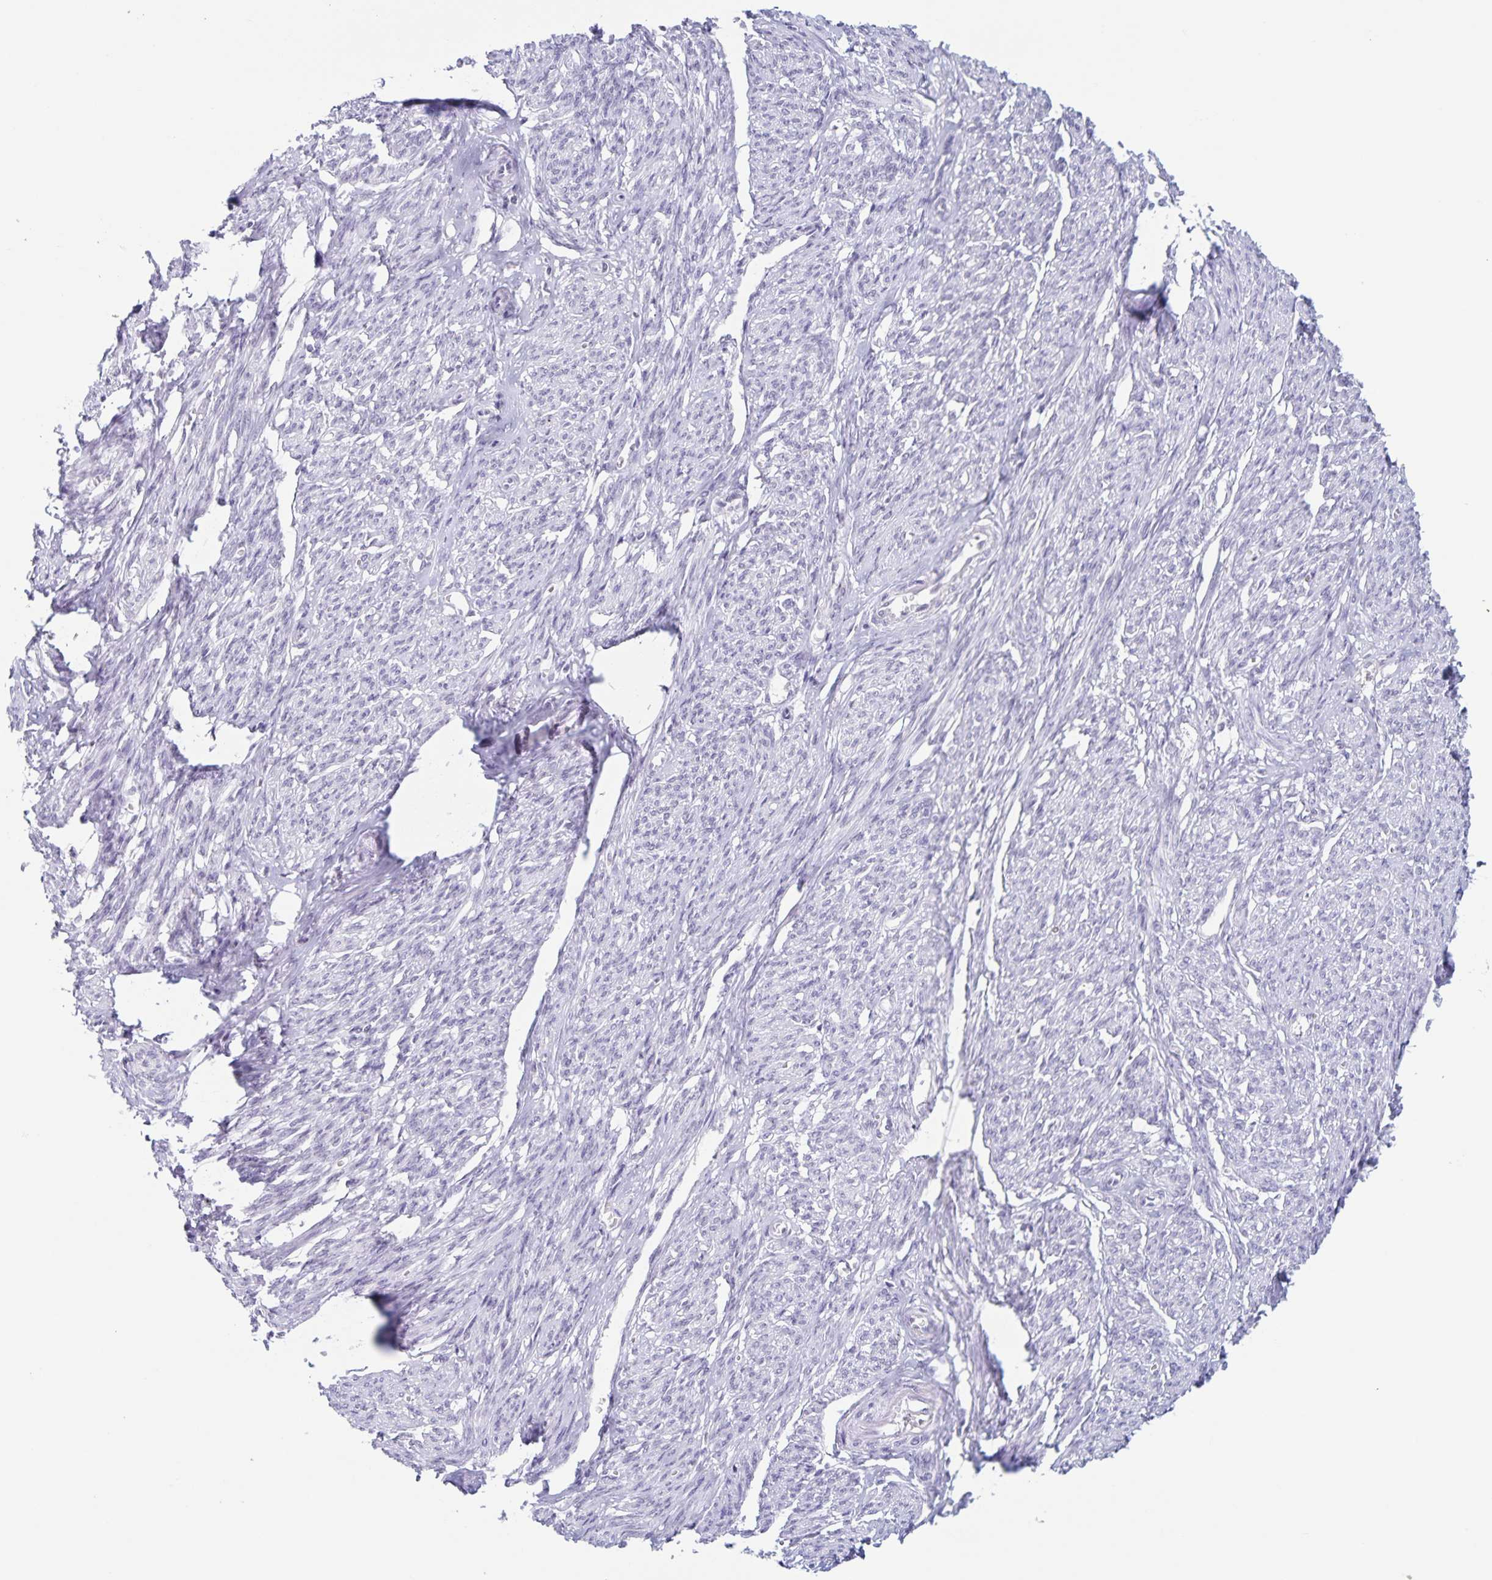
{"staining": {"intensity": "negative", "quantity": "none", "location": "none"}, "tissue": "smooth muscle", "cell_type": "Smooth muscle cells", "image_type": "normal", "snomed": [{"axis": "morphology", "description": "Normal tissue, NOS"}, {"axis": "topography", "description": "Smooth muscle"}], "caption": "Immunohistochemistry micrograph of unremarkable smooth muscle: human smooth muscle stained with DAB (3,3'-diaminobenzidine) shows no significant protein expression in smooth muscle cells. The staining was performed using DAB (3,3'-diaminobenzidine) to visualize the protein expression in brown, while the nuclei were stained in blue with hematoxylin (Magnification: 20x).", "gene": "LCE6A", "patient": {"sex": "female", "age": 65}}